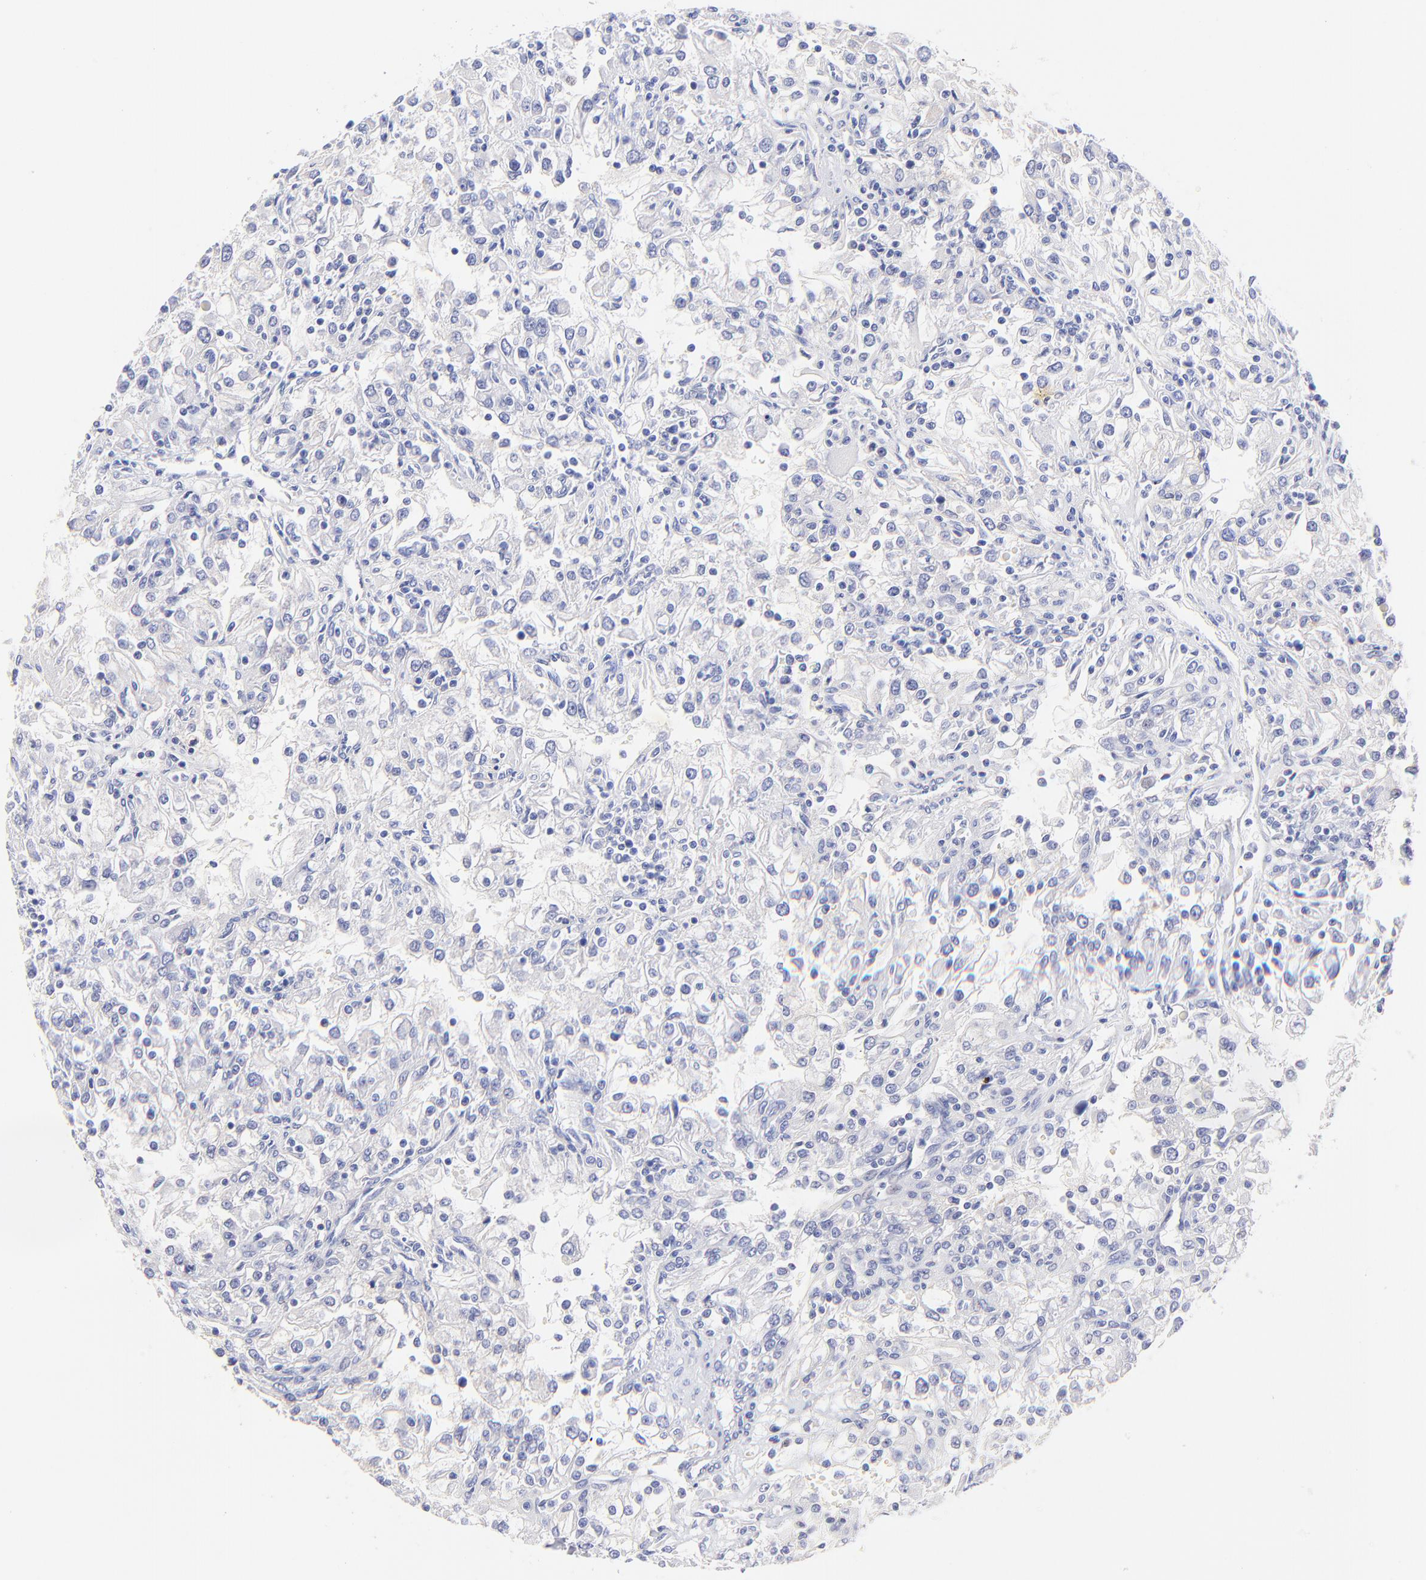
{"staining": {"intensity": "negative", "quantity": "none", "location": "none"}, "tissue": "renal cancer", "cell_type": "Tumor cells", "image_type": "cancer", "snomed": [{"axis": "morphology", "description": "Adenocarcinoma, NOS"}, {"axis": "topography", "description": "Kidney"}], "caption": "Image shows no significant protein staining in tumor cells of renal adenocarcinoma. (Immunohistochemistry (ihc), brightfield microscopy, high magnification).", "gene": "RAB3A", "patient": {"sex": "female", "age": 52}}